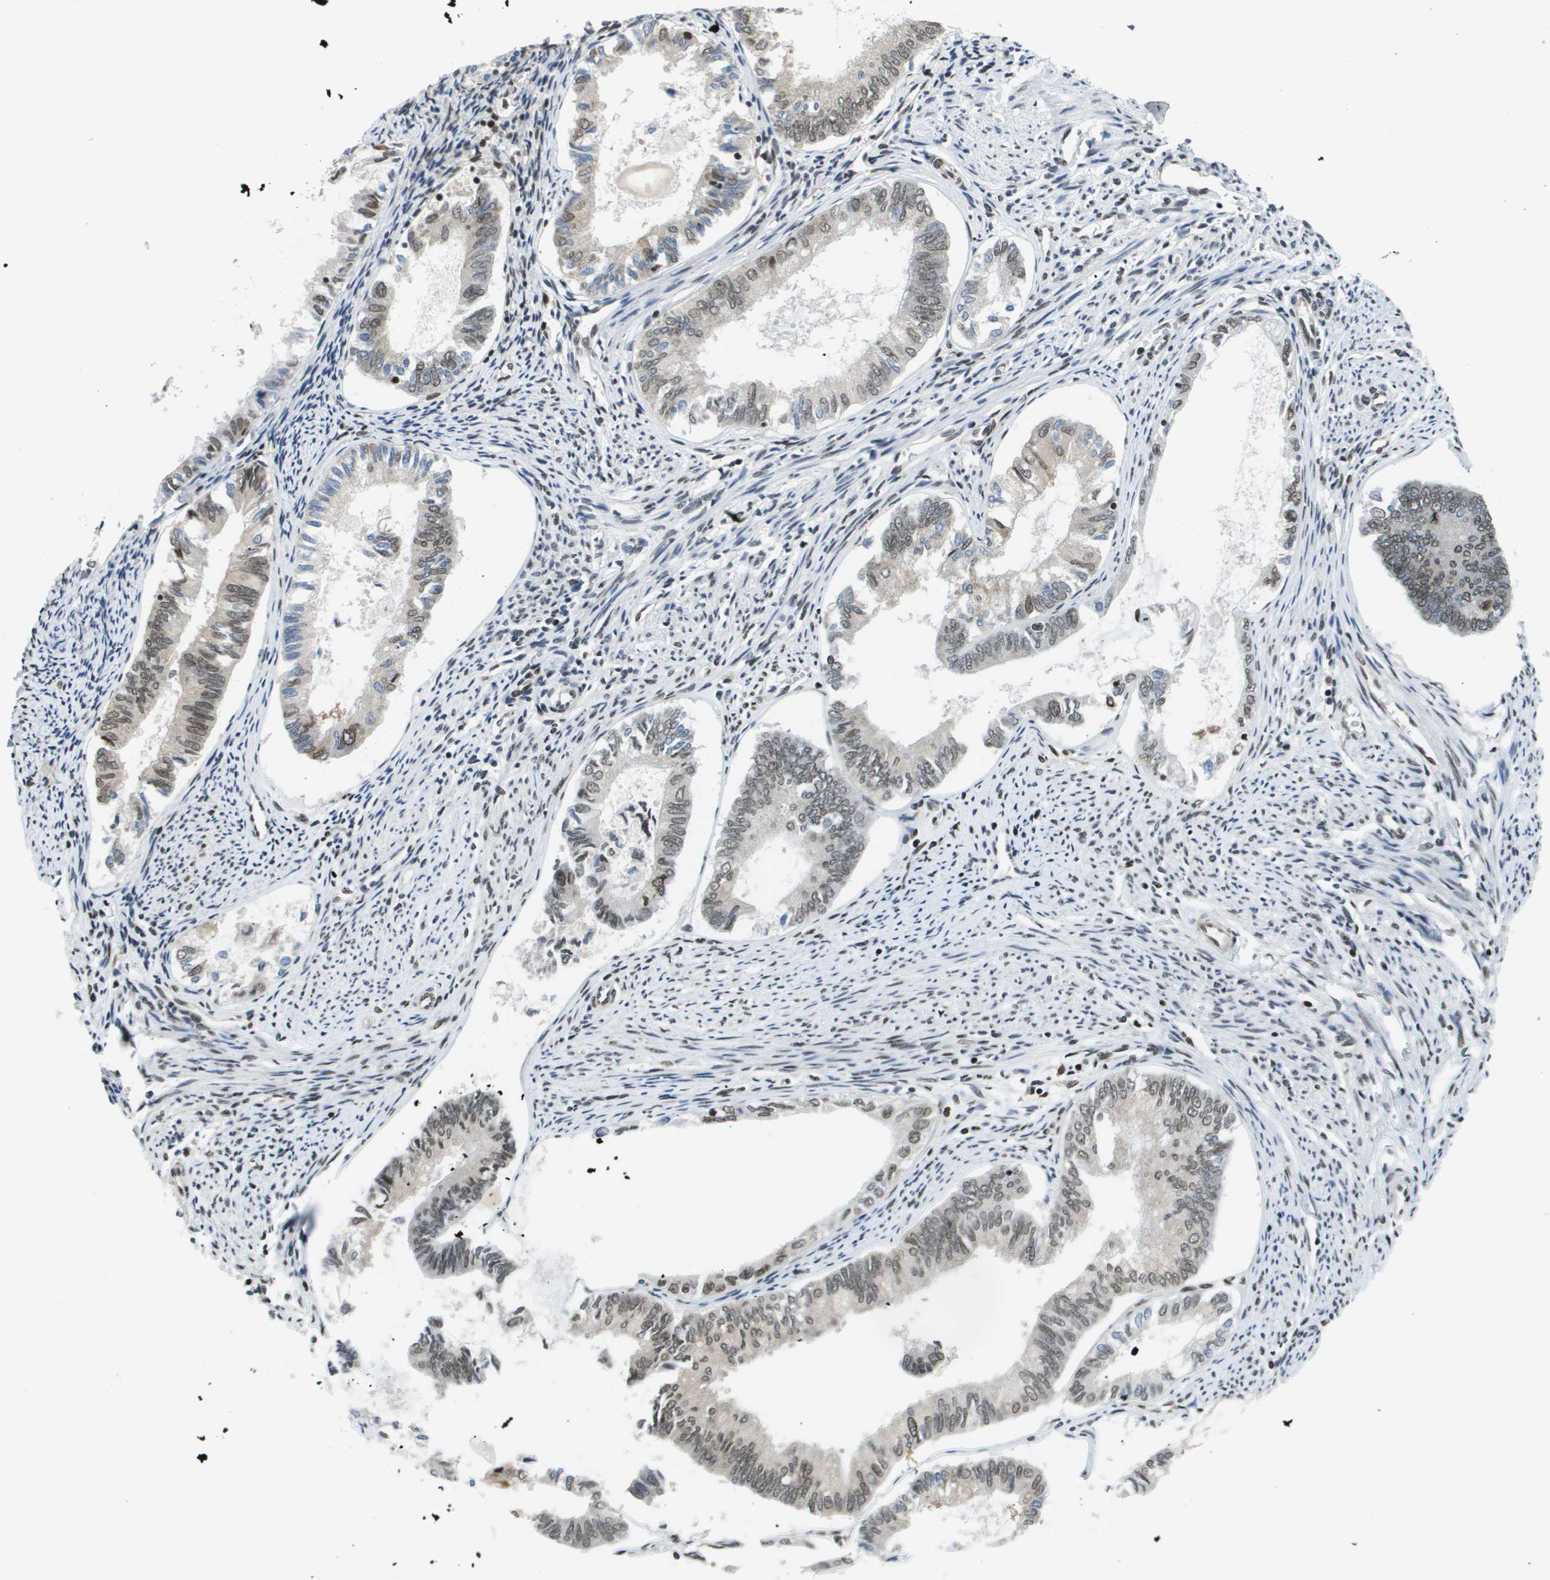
{"staining": {"intensity": "weak", "quantity": "25%-75%", "location": "nuclear"}, "tissue": "endometrial cancer", "cell_type": "Tumor cells", "image_type": "cancer", "snomed": [{"axis": "morphology", "description": "Adenocarcinoma, NOS"}, {"axis": "topography", "description": "Endometrium"}], "caption": "Weak nuclear positivity for a protein is present in approximately 25%-75% of tumor cells of endometrial cancer using IHC.", "gene": "RECQL4", "patient": {"sex": "female", "age": 86}}